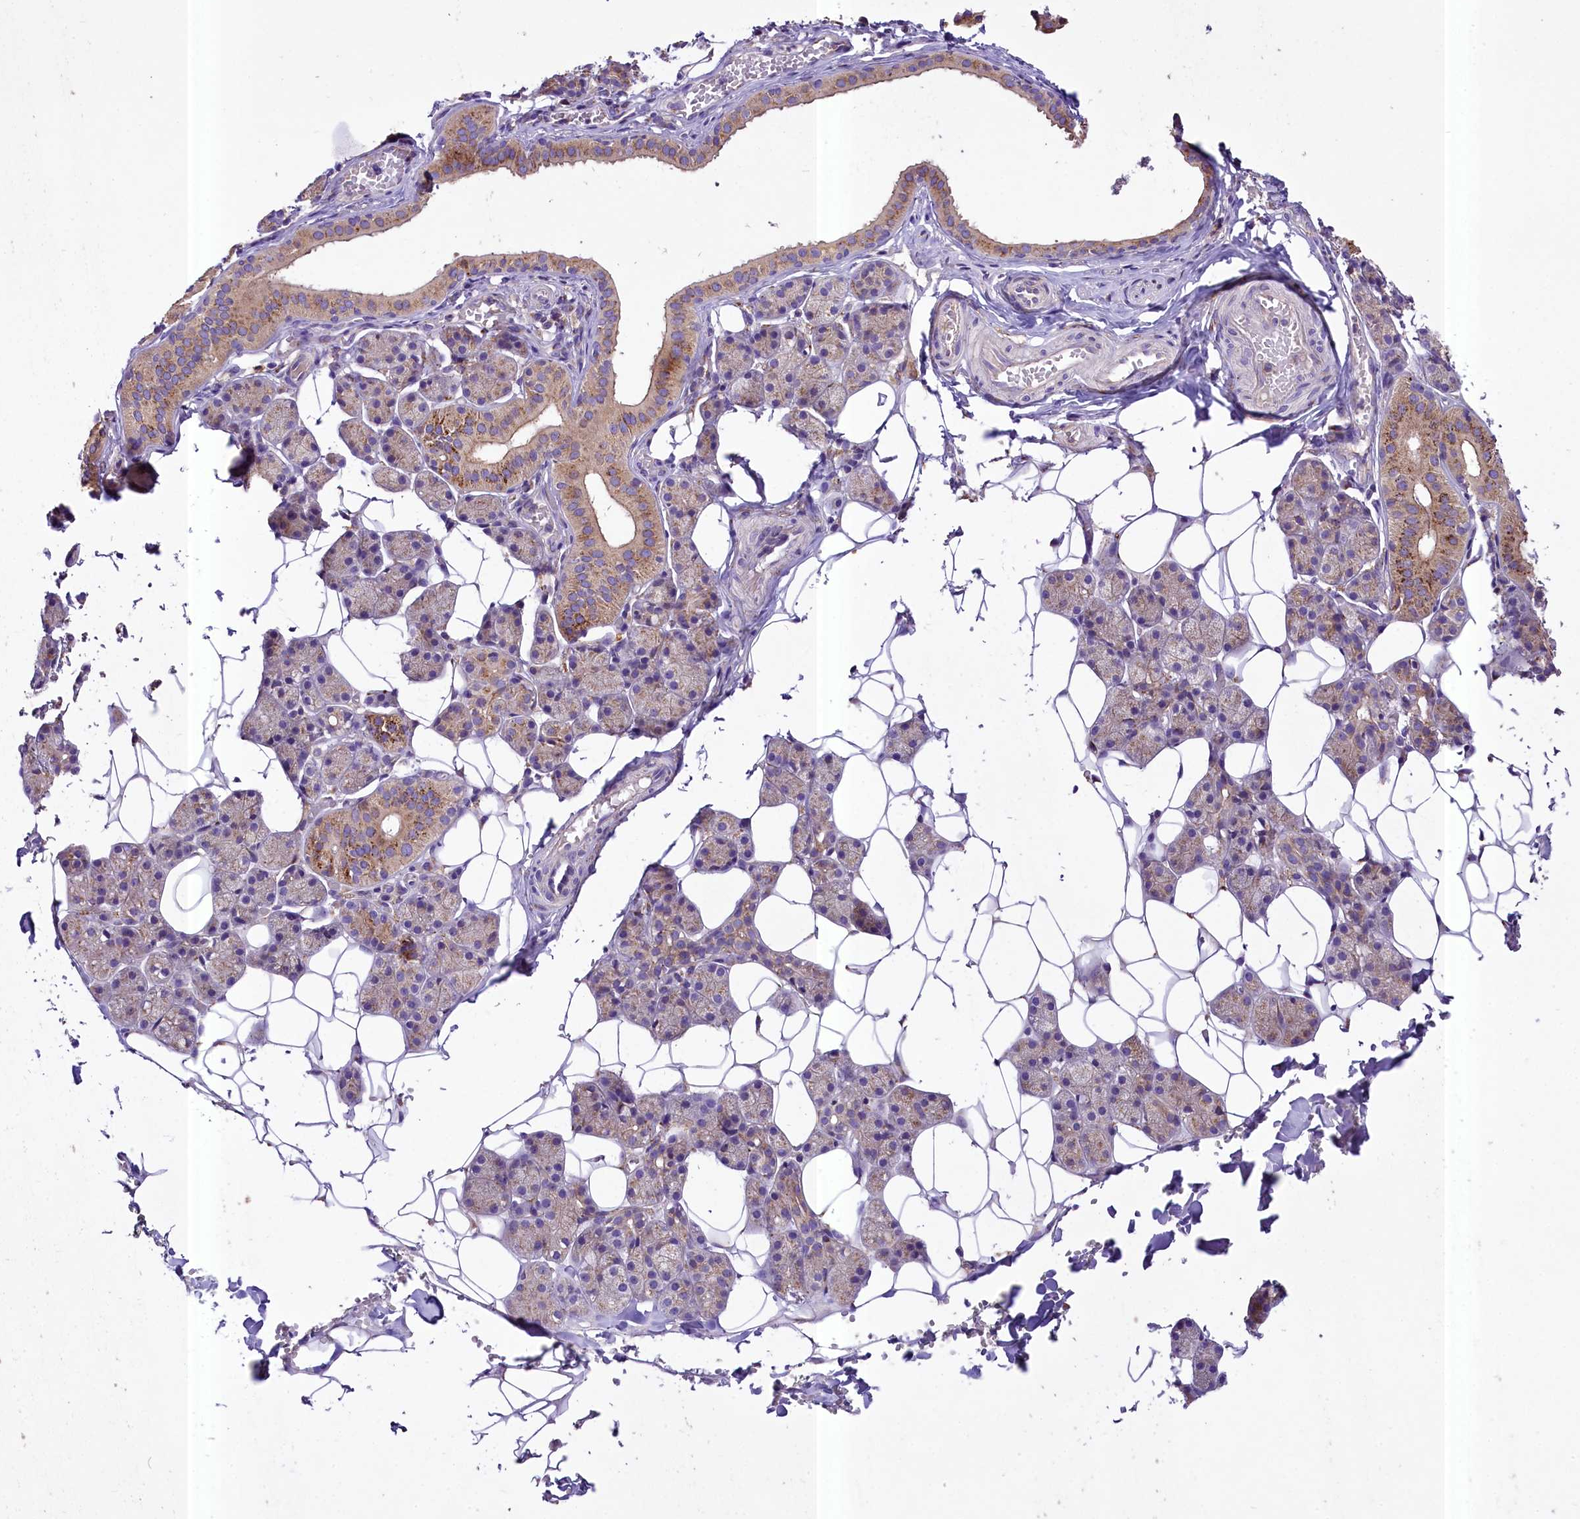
{"staining": {"intensity": "moderate", "quantity": "<25%", "location": "cytoplasmic/membranous"}, "tissue": "salivary gland", "cell_type": "Glandular cells", "image_type": "normal", "snomed": [{"axis": "morphology", "description": "Normal tissue, NOS"}, {"axis": "topography", "description": "Salivary gland"}], "caption": "Salivary gland was stained to show a protein in brown. There is low levels of moderate cytoplasmic/membranous staining in about <25% of glandular cells.", "gene": "PEMT", "patient": {"sex": "female", "age": 33}}